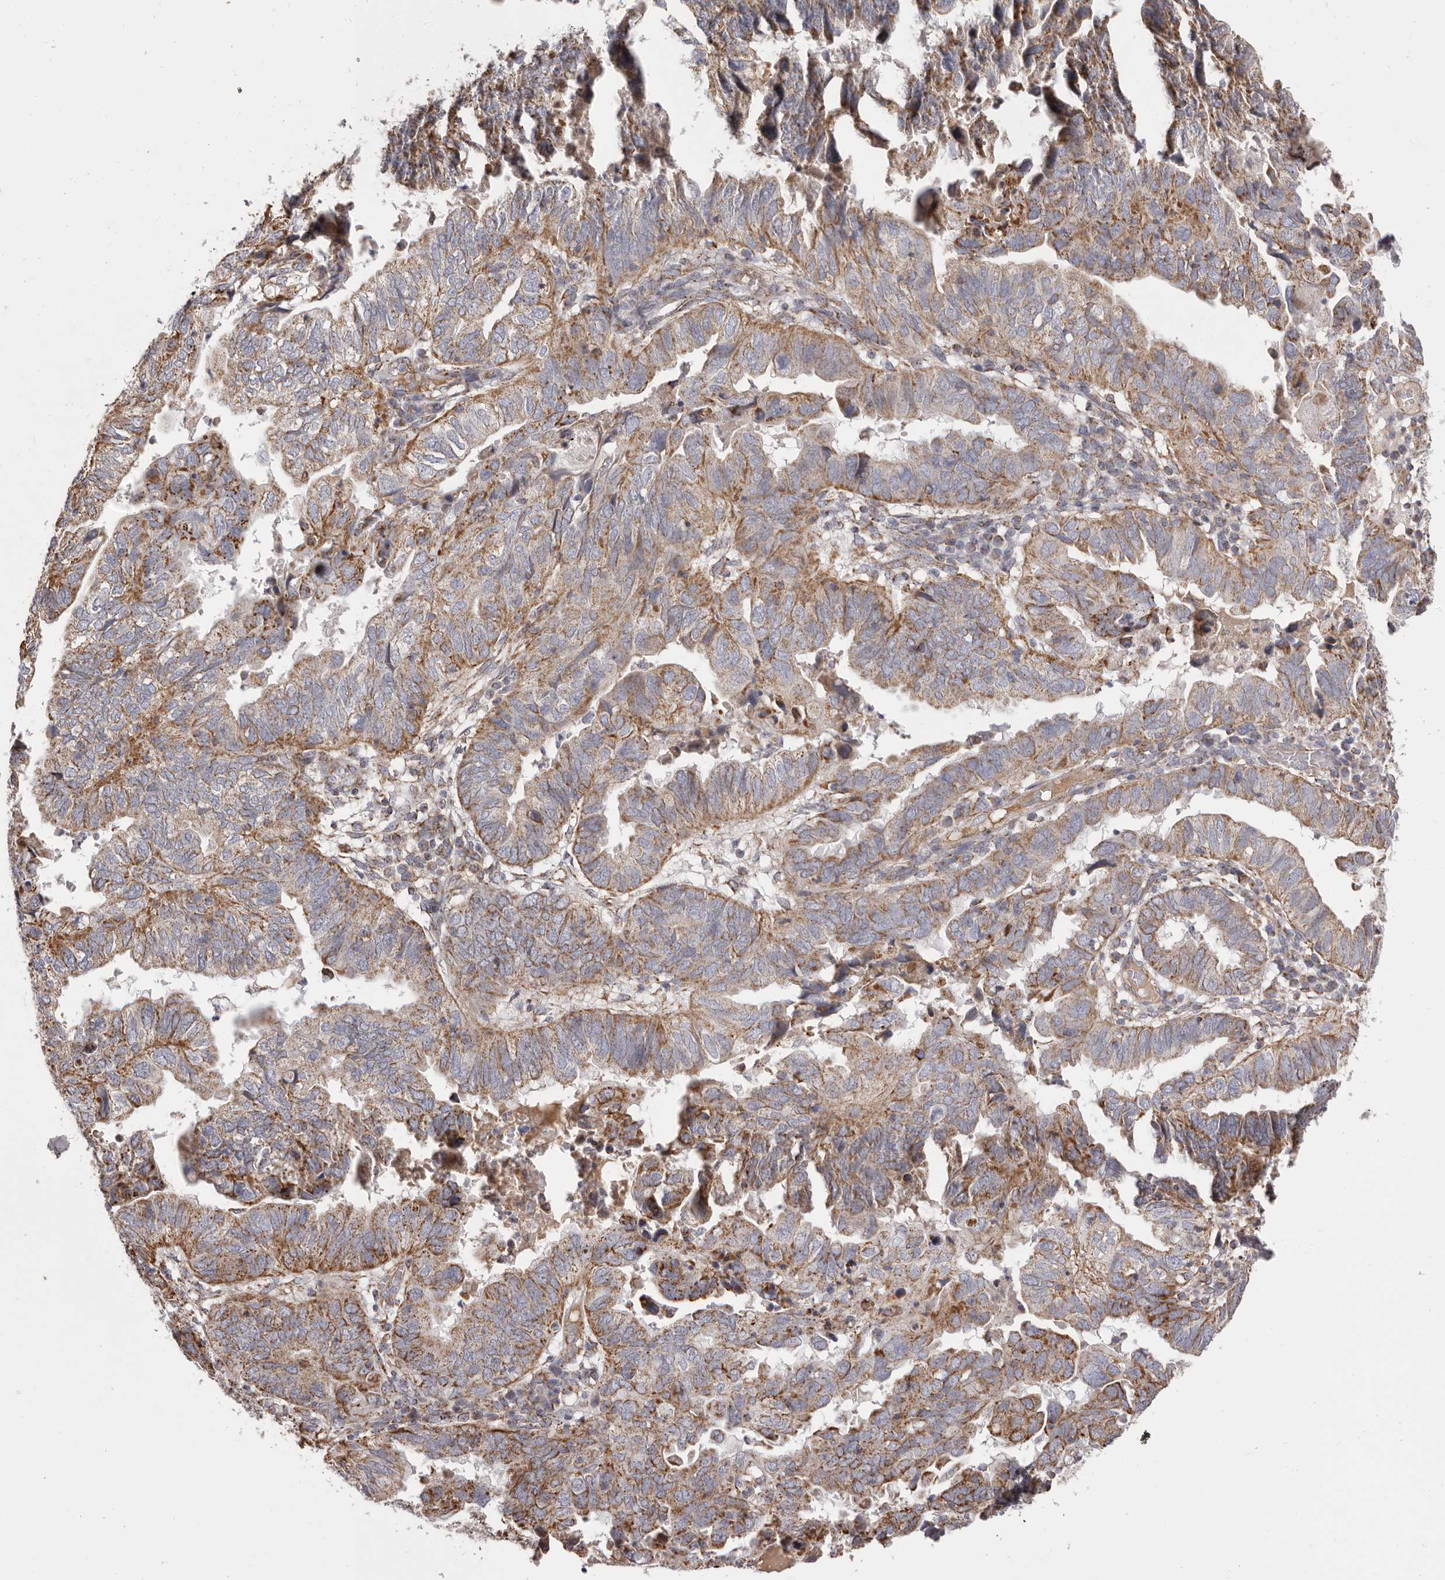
{"staining": {"intensity": "moderate", "quantity": ">75%", "location": "cytoplasmic/membranous"}, "tissue": "endometrial cancer", "cell_type": "Tumor cells", "image_type": "cancer", "snomed": [{"axis": "morphology", "description": "Adenocarcinoma, NOS"}, {"axis": "topography", "description": "Uterus"}], "caption": "The micrograph reveals immunohistochemical staining of endometrial cancer. There is moderate cytoplasmic/membranous staining is appreciated in approximately >75% of tumor cells.", "gene": "CHRM2", "patient": {"sex": "female", "age": 77}}